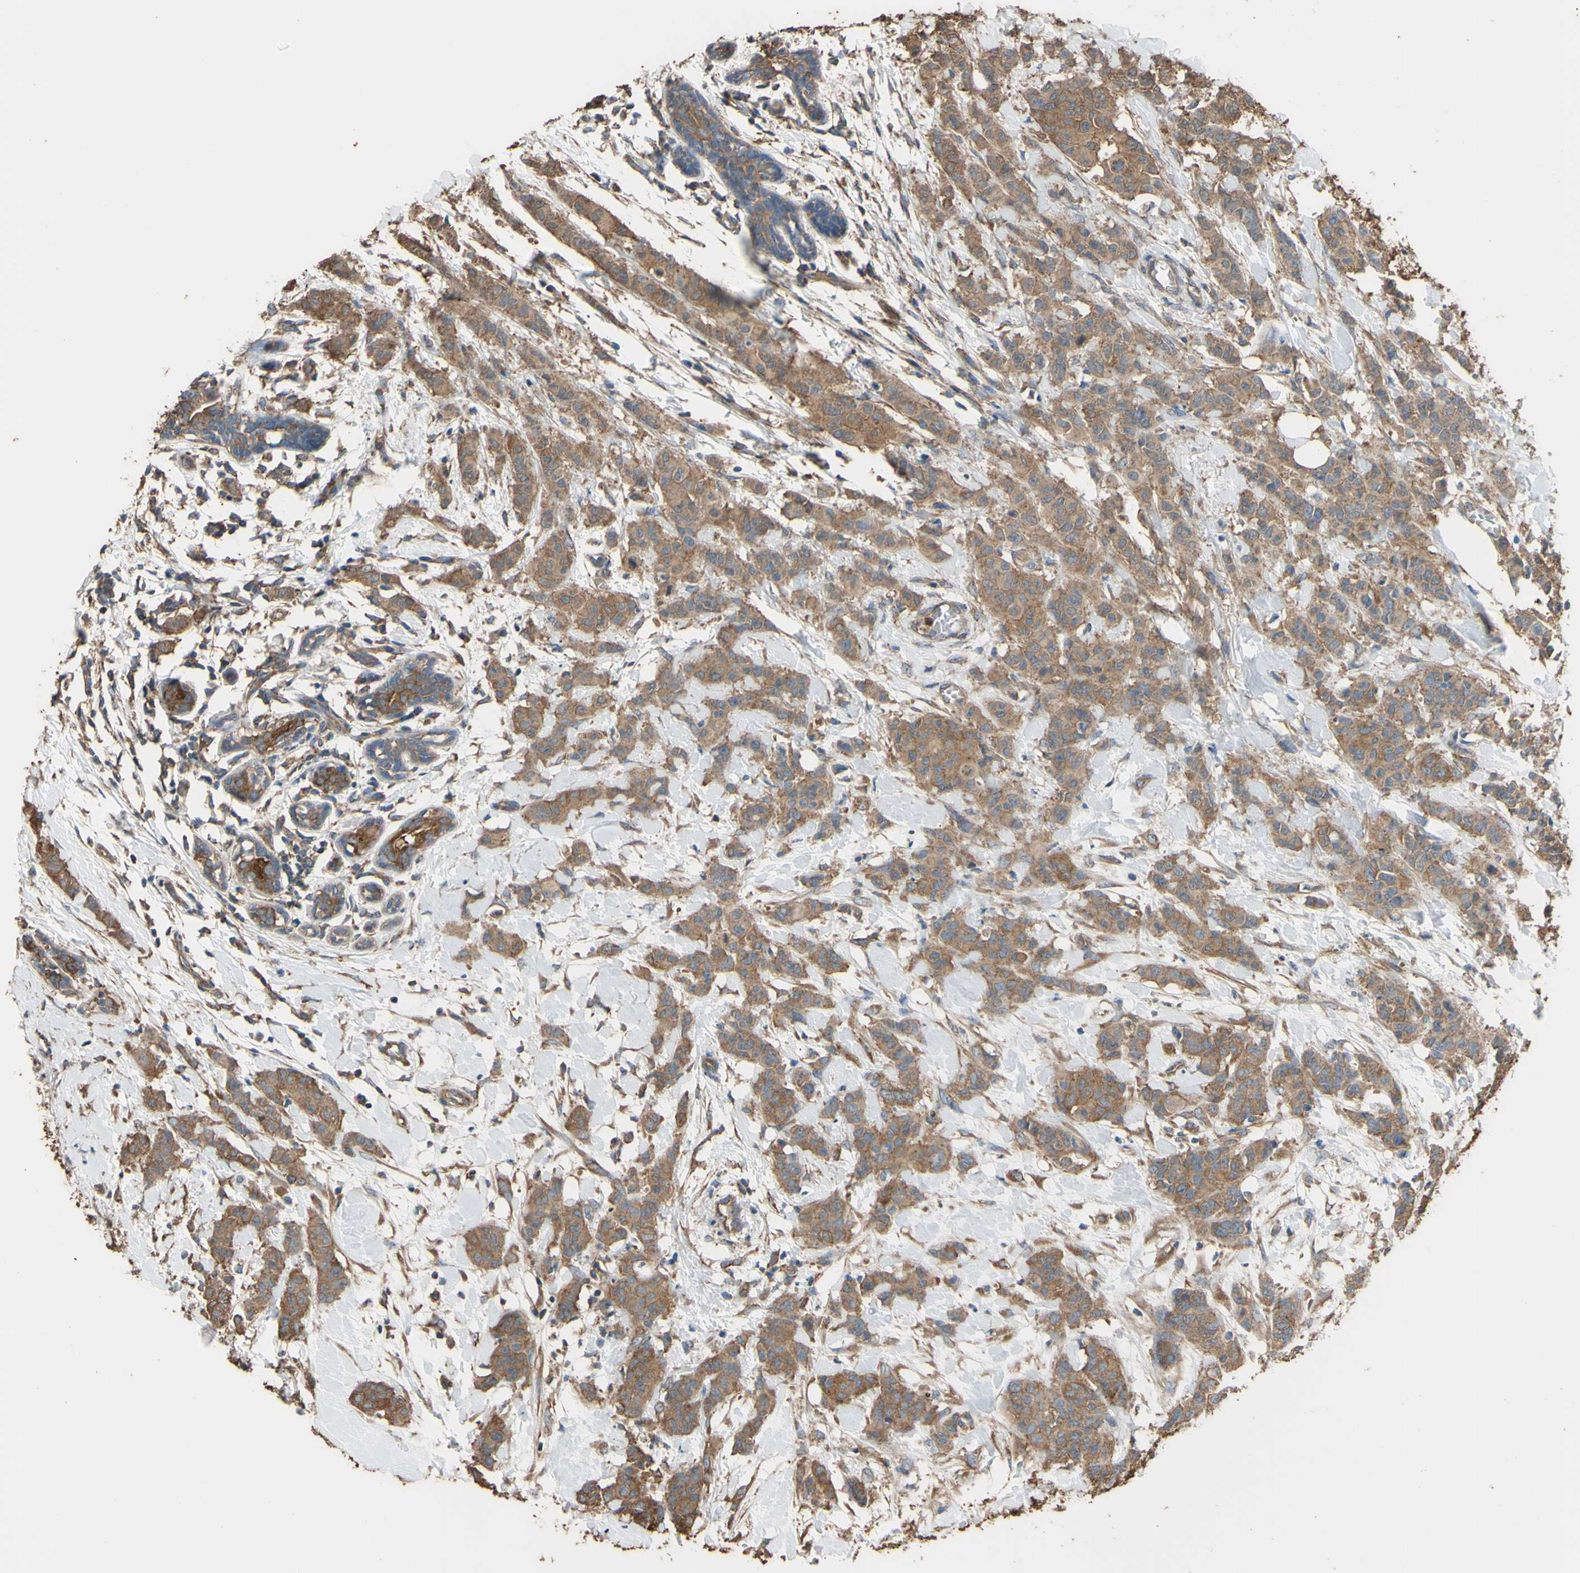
{"staining": {"intensity": "moderate", "quantity": ">75%", "location": "cytoplasmic/membranous"}, "tissue": "breast cancer", "cell_type": "Tumor cells", "image_type": "cancer", "snomed": [{"axis": "morphology", "description": "Normal tissue, NOS"}, {"axis": "morphology", "description": "Duct carcinoma"}, {"axis": "topography", "description": "Breast"}], "caption": "Approximately >75% of tumor cells in human invasive ductal carcinoma (breast) demonstrate moderate cytoplasmic/membranous protein expression as visualized by brown immunohistochemical staining.", "gene": "CTTN", "patient": {"sex": "female", "age": 40}}